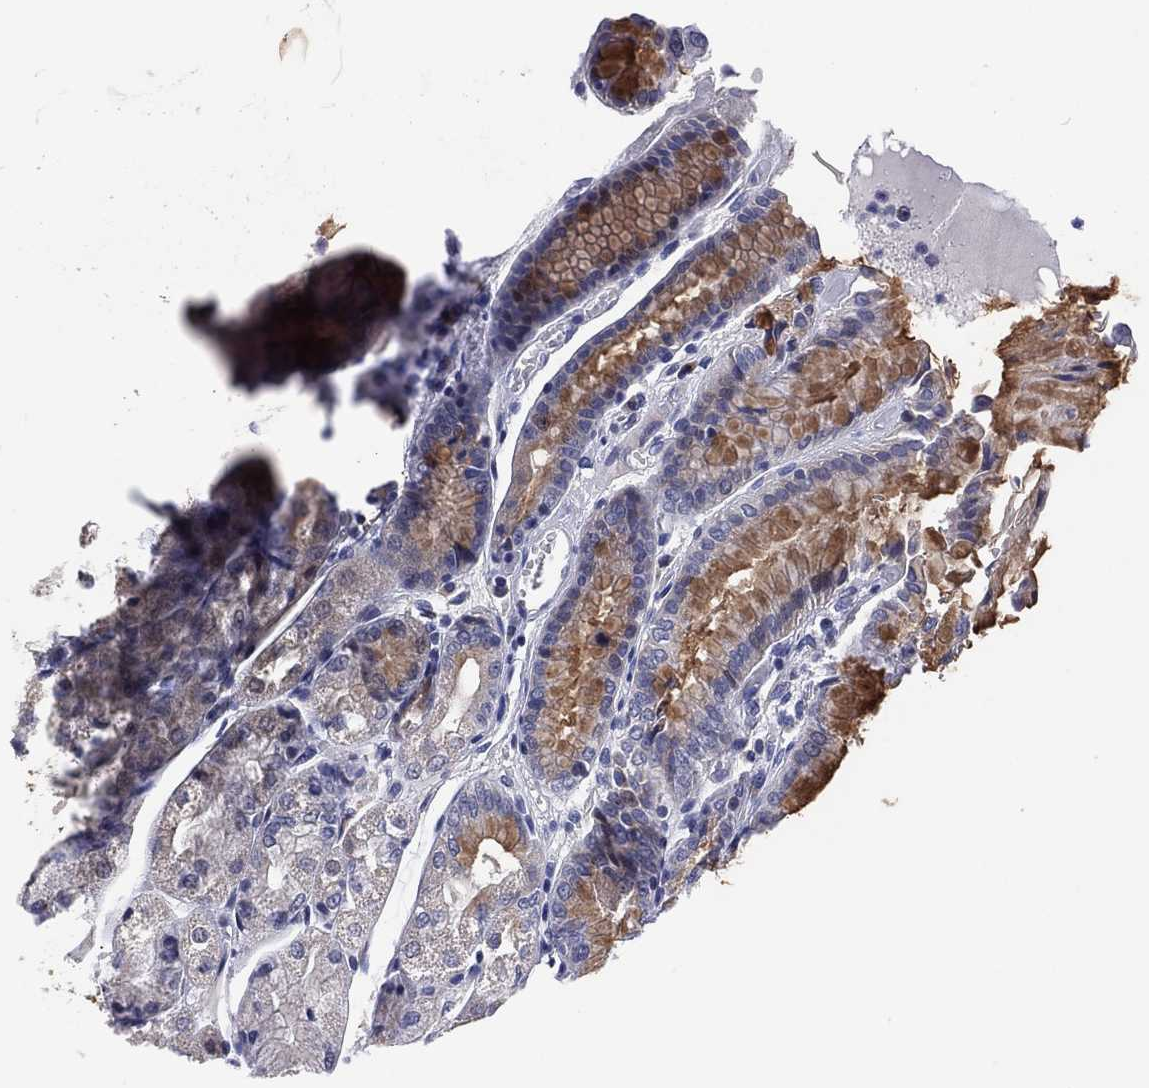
{"staining": {"intensity": "moderate", "quantity": "<25%", "location": "cytoplasmic/membranous"}, "tissue": "stomach", "cell_type": "Glandular cells", "image_type": "normal", "snomed": [{"axis": "morphology", "description": "Normal tissue, NOS"}, {"axis": "topography", "description": "Stomach, upper"}], "caption": "Glandular cells show moderate cytoplasmic/membranous positivity in about <25% of cells in unremarkable stomach.", "gene": "CLIP3", "patient": {"sex": "male", "age": 72}}